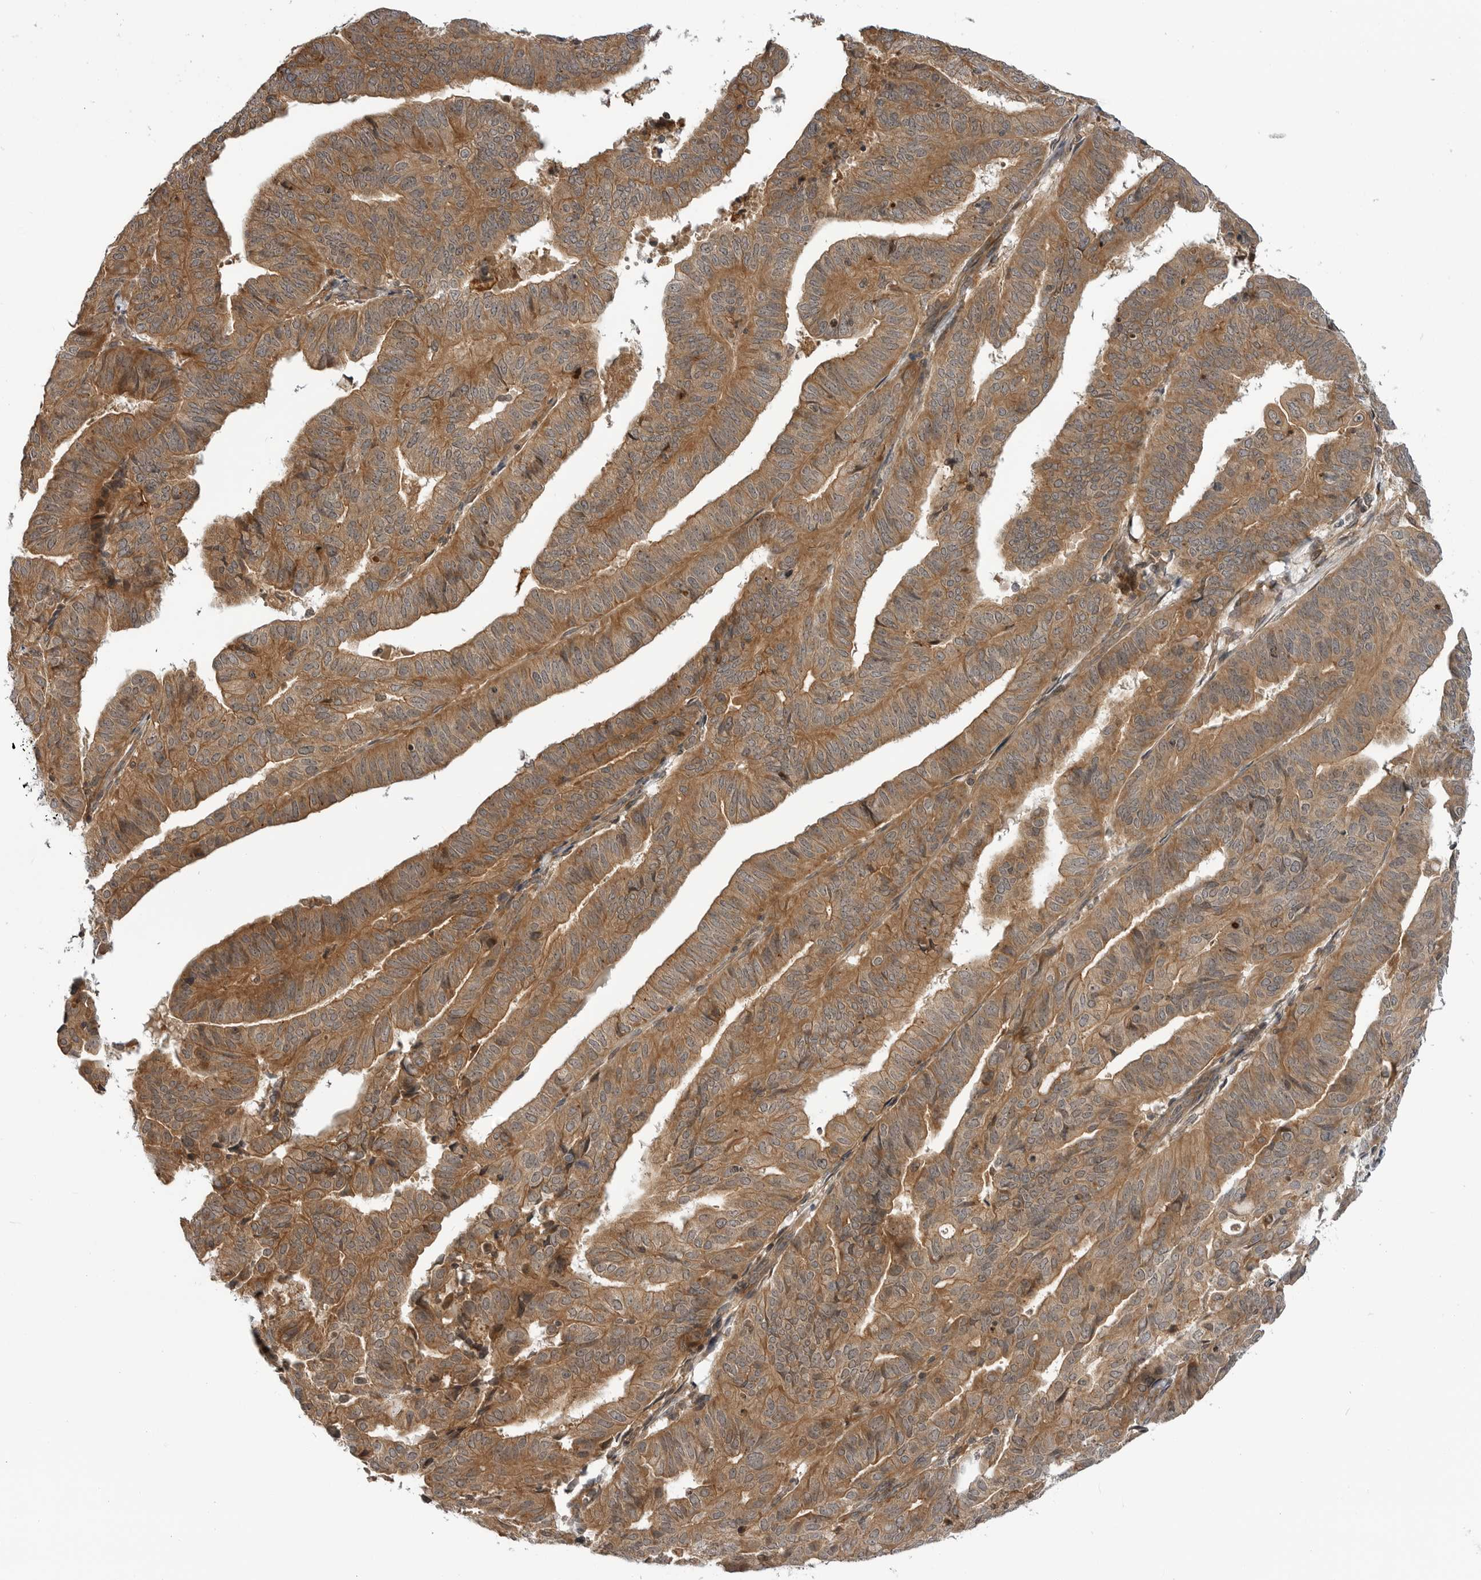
{"staining": {"intensity": "moderate", "quantity": ">75%", "location": "cytoplasmic/membranous"}, "tissue": "endometrial cancer", "cell_type": "Tumor cells", "image_type": "cancer", "snomed": [{"axis": "morphology", "description": "Adenocarcinoma, NOS"}, {"axis": "topography", "description": "Endometrium"}], "caption": "IHC photomicrograph of endometrial cancer (adenocarcinoma) stained for a protein (brown), which exhibits medium levels of moderate cytoplasmic/membranous expression in approximately >75% of tumor cells.", "gene": "LRRC45", "patient": {"sex": "female", "age": 51}}